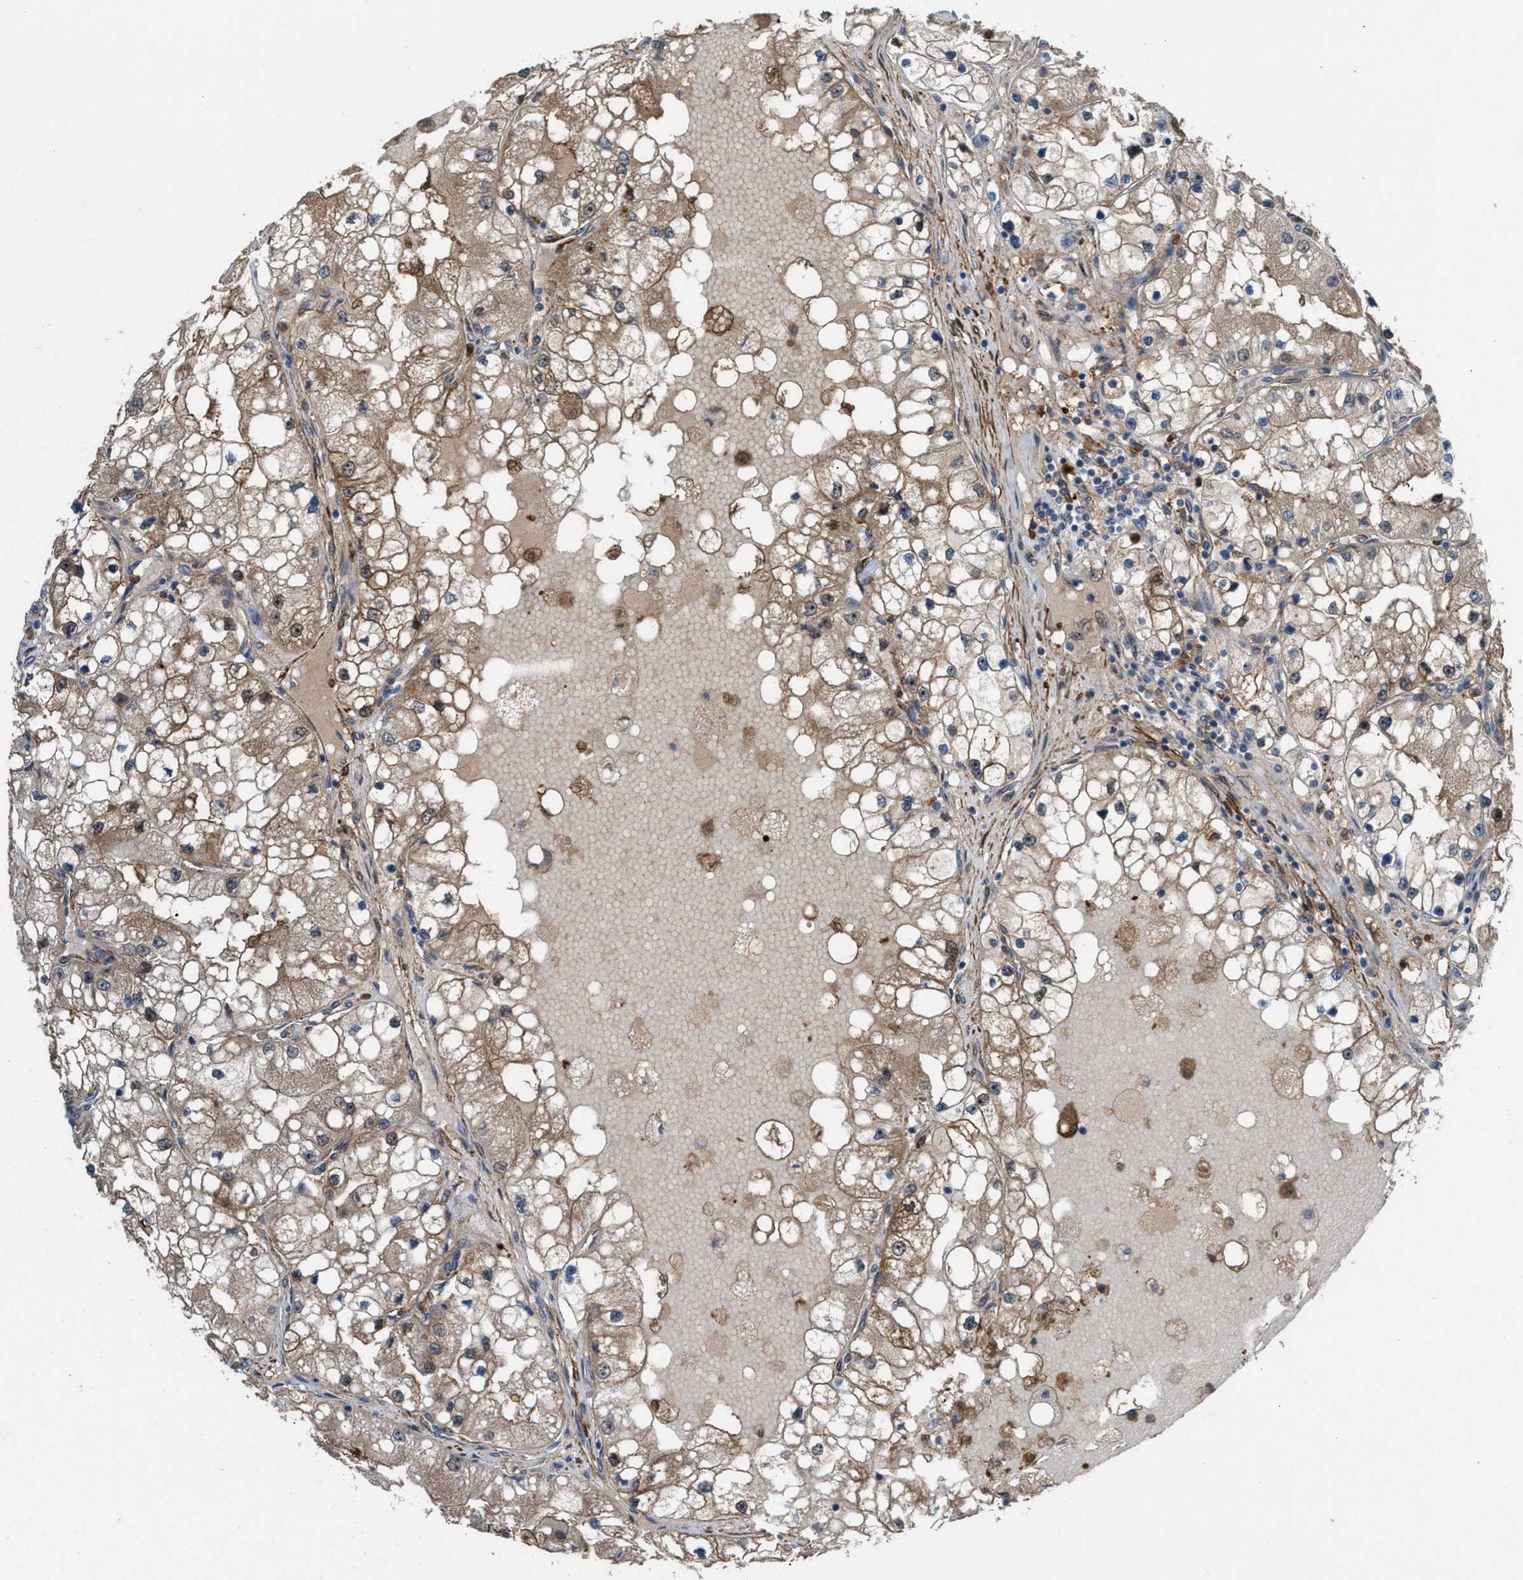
{"staining": {"intensity": "moderate", "quantity": ">75%", "location": "cytoplasmic/membranous"}, "tissue": "renal cancer", "cell_type": "Tumor cells", "image_type": "cancer", "snomed": [{"axis": "morphology", "description": "Adenocarcinoma, NOS"}, {"axis": "topography", "description": "Kidney"}], "caption": "An image of human renal adenocarcinoma stained for a protein shows moderate cytoplasmic/membranous brown staining in tumor cells.", "gene": "NQO2", "patient": {"sex": "male", "age": 68}}